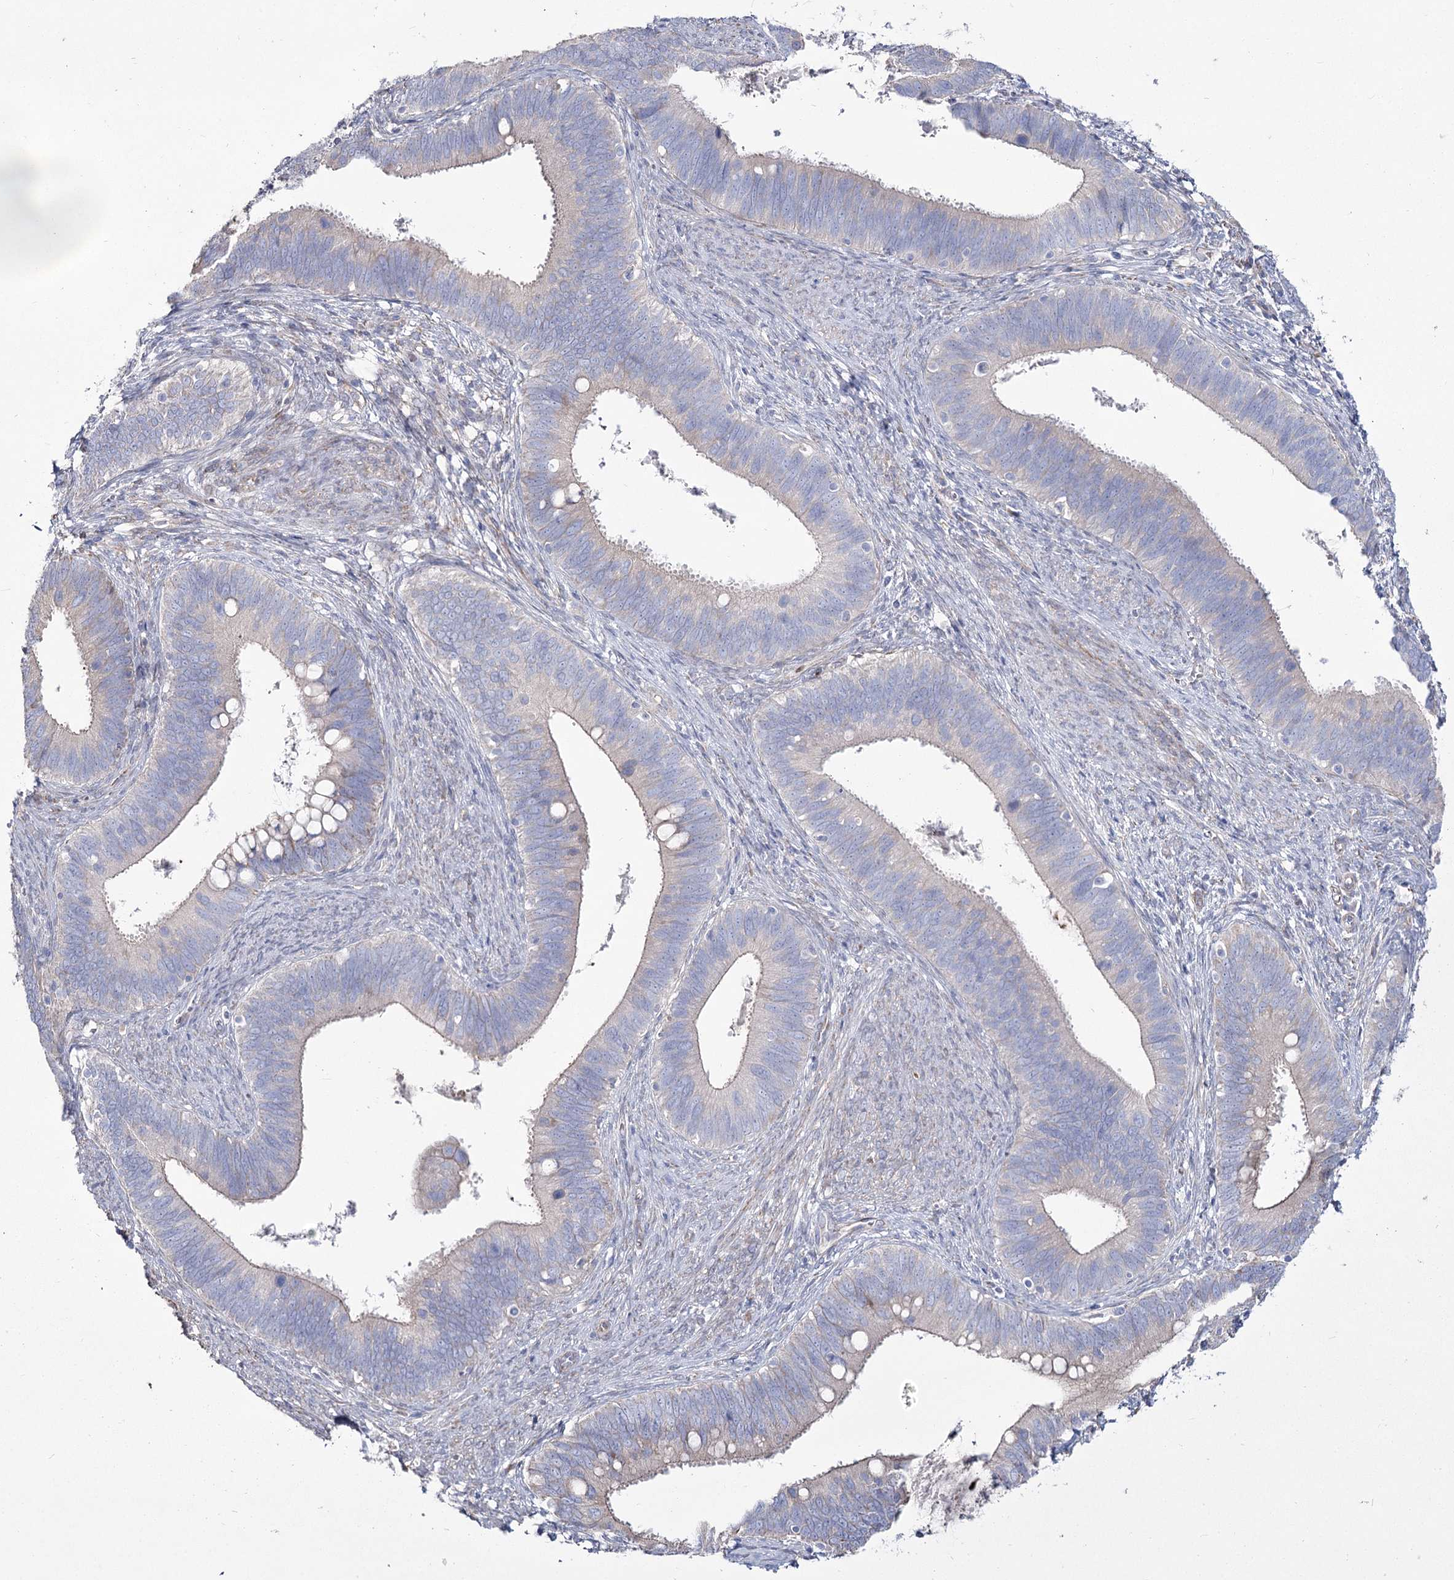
{"staining": {"intensity": "negative", "quantity": "none", "location": "none"}, "tissue": "cervical cancer", "cell_type": "Tumor cells", "image_type": "cancer", "snomed": [{"axis": "morphology", "description": "Adenocarcinoma, NOS"}, {"axis": "topography", "description": "Cervix"}], "caption": "An image of cervical adenocarcinoma stained for a protein reveals no brown staining in tumor cells.", "gene": "ME3", "patient": {"sex": "female", "age": 42}}